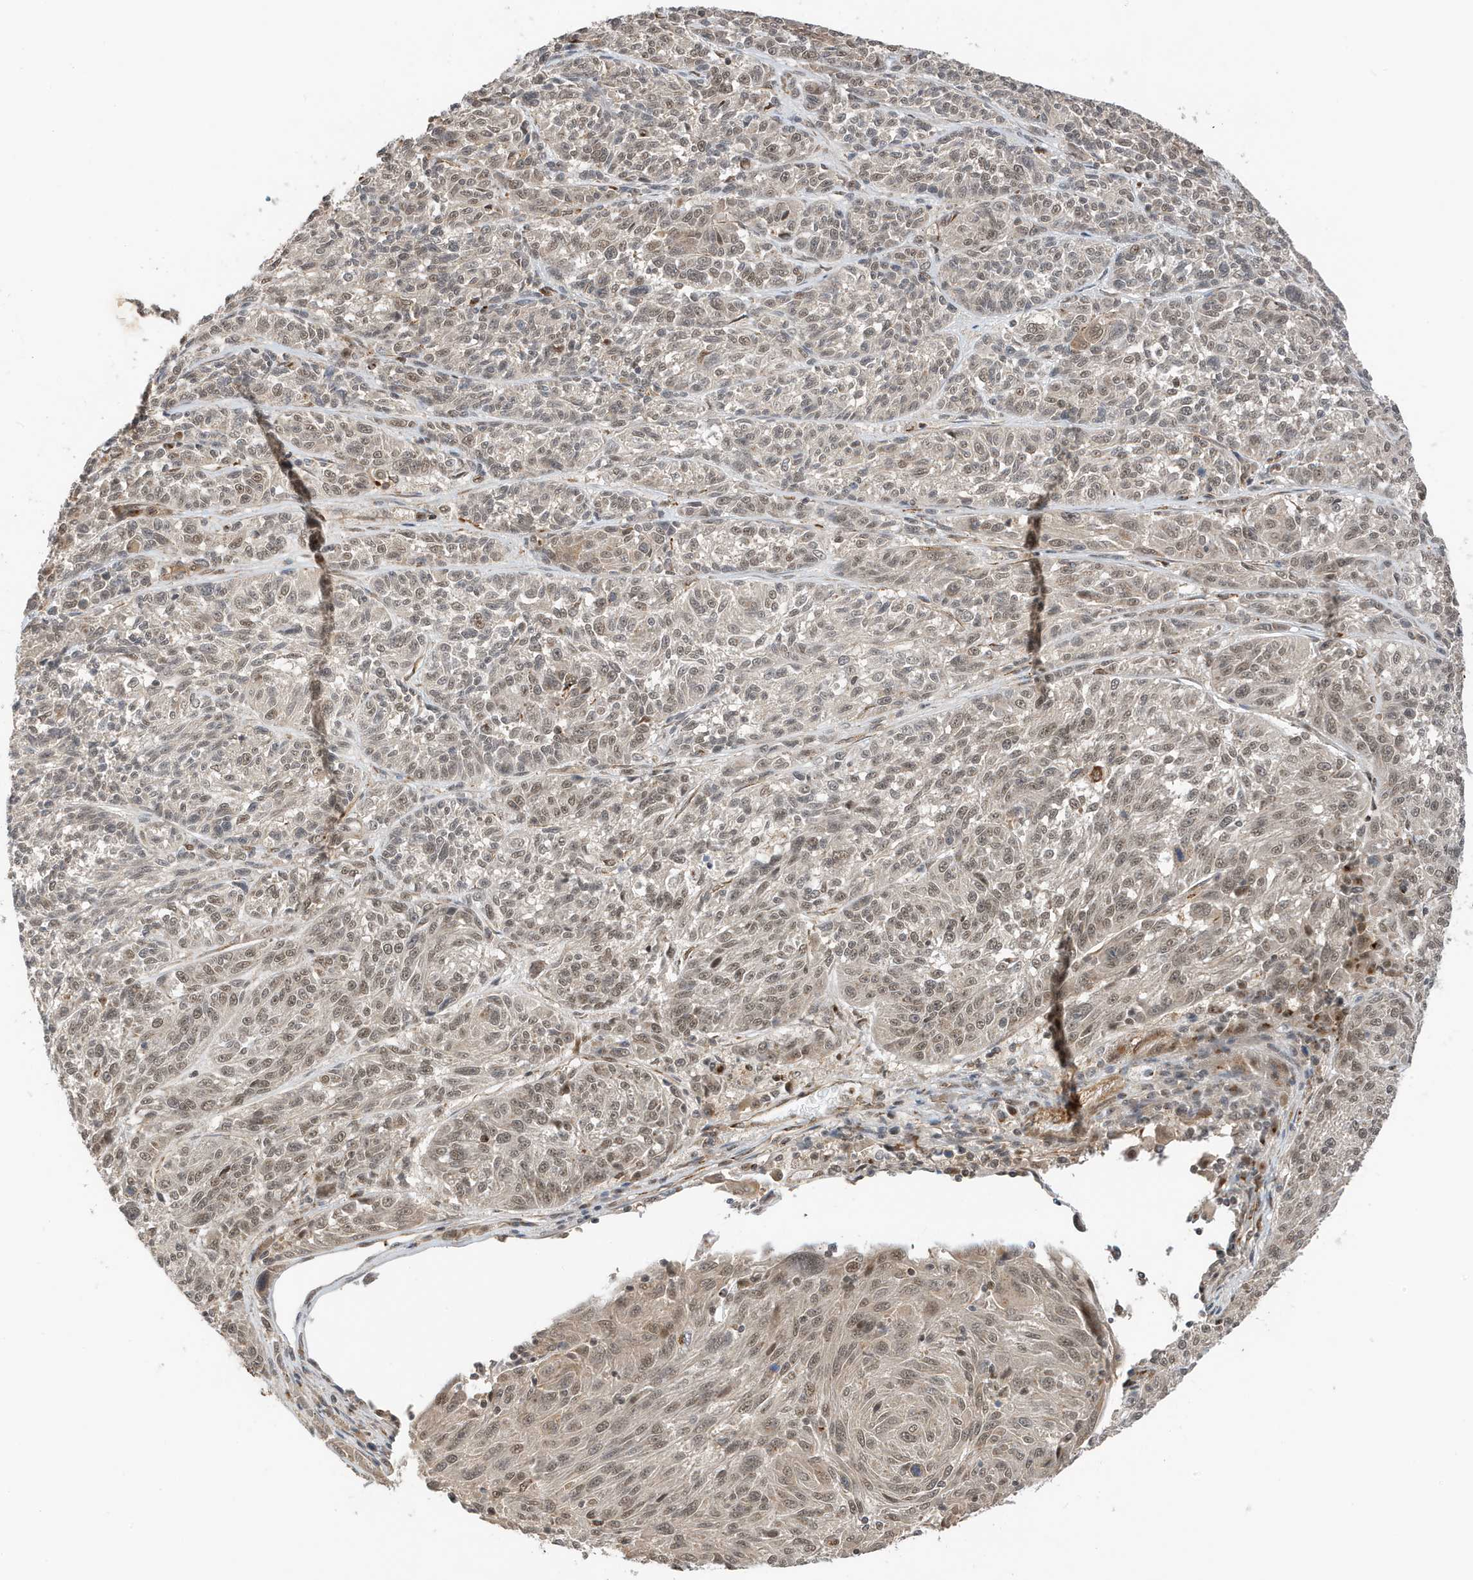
{"staining": {"intensity": "weak", "quantity": "25%-75%", "location": "nuclear"}, "tissue": "melanoma", "cell_type": "Tumor cells", "image_type": "cancer", "snomed": [{"axis": "morphology", "description": "Malignant melanoma, NOS"}, {"axis": "topography", "description": "Skin"}], "caption": "Weak nuclear staining is seen in about 25%-75% of tumor cells in malignant melanoma.", "gene": "MAST3", "patient": {"sex": "male", "age": 53}}